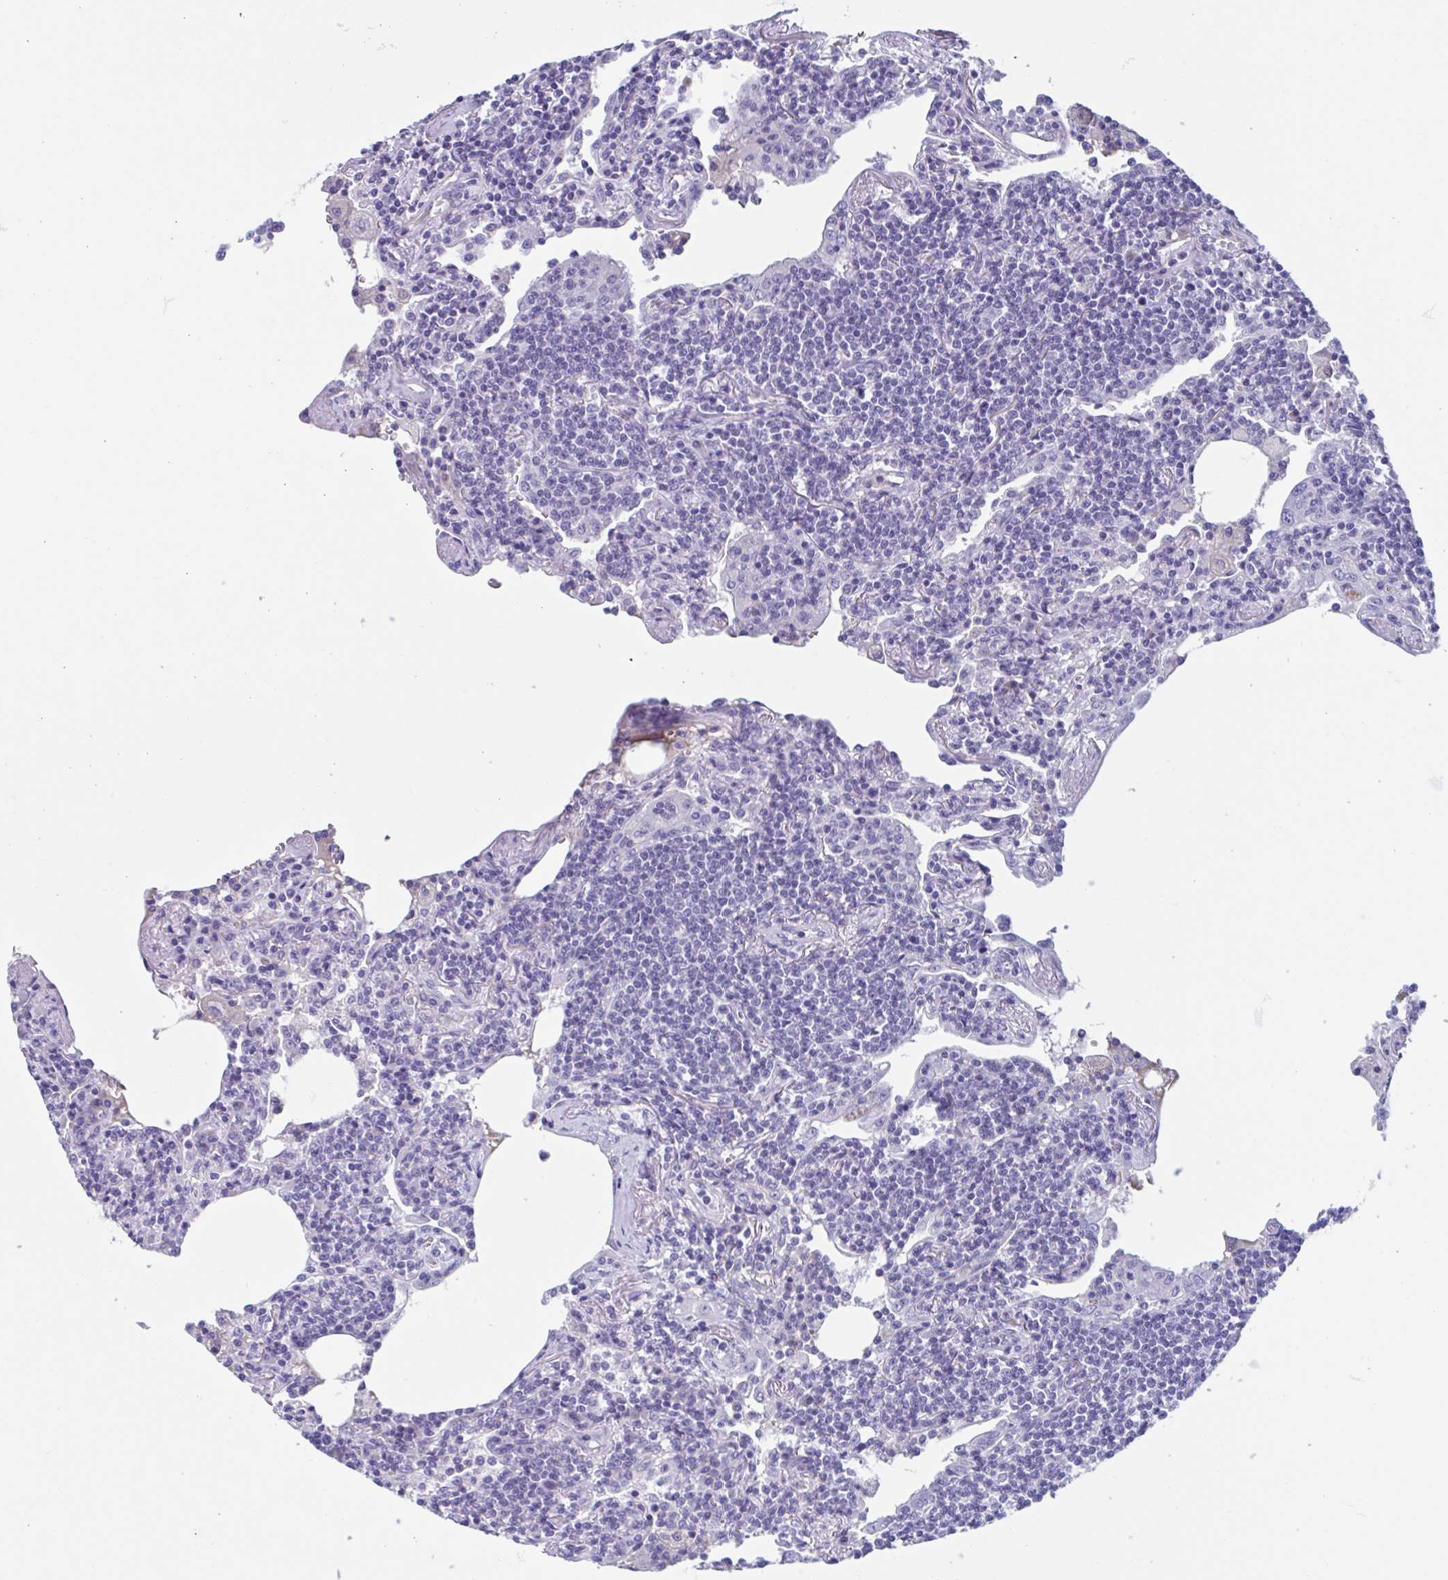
{"staining": {"intensity": "negative", "quantity": "none", "location": "none"}, "tissue": "lymphoma", "cell_type": "Tumor cells", "image_type": "cancer", "snomed": [{"axis": "morphology", "description": "Malignant lymphoma, non-Hodgkin's type, Low grade"}, {"axis": "topography", "description": "Lung"}], "caption": "The micrograph demonstrates no staining of tumor cells in lymphoma. The staining is performed using DAB (3,3'-diaminobenzidine) brown chromogen with nuclei counter-stained in using hematoxylin.", "gene": "USP35", "patient": {"sex": "female", "age": 71}}